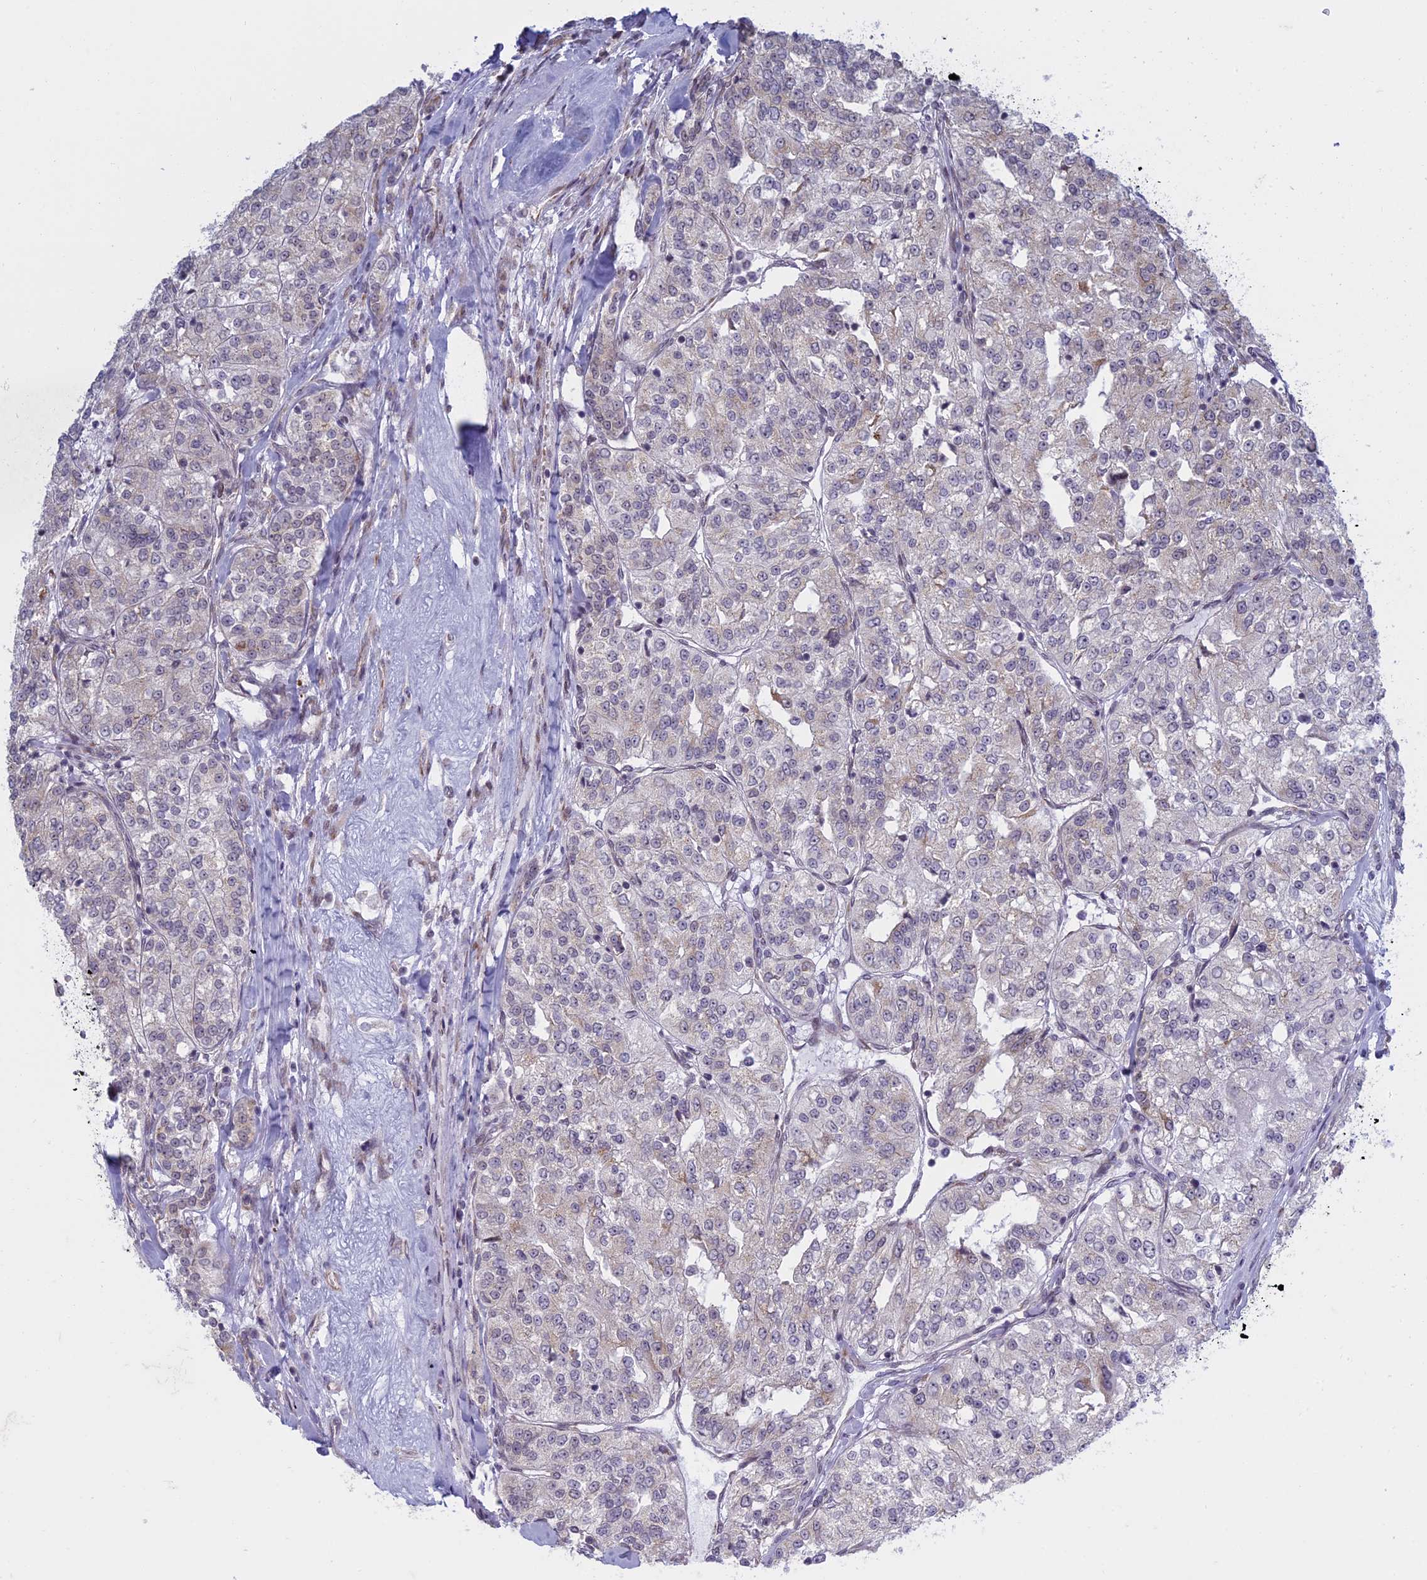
{"staining": {"intensity": "negative", "quantity": "none", "location": "none"}, "tissue": "renal cancer", "cell_type": "Tumor cells", "image_type": "cancer", "snomed": [{"axis": "morphology", "description": "Adenocarcinoma, NOS"}, {"axis": "topography", "description": "Kidney"}], "caption": "An immunohistochemistry photomicrograph of renal adenocarcinoma is shown. There is no staining in tumor cells of renal adenocarcinoma.", "gene": "RPS19BP1", "patient": {"sex": "female", "age": 63}}